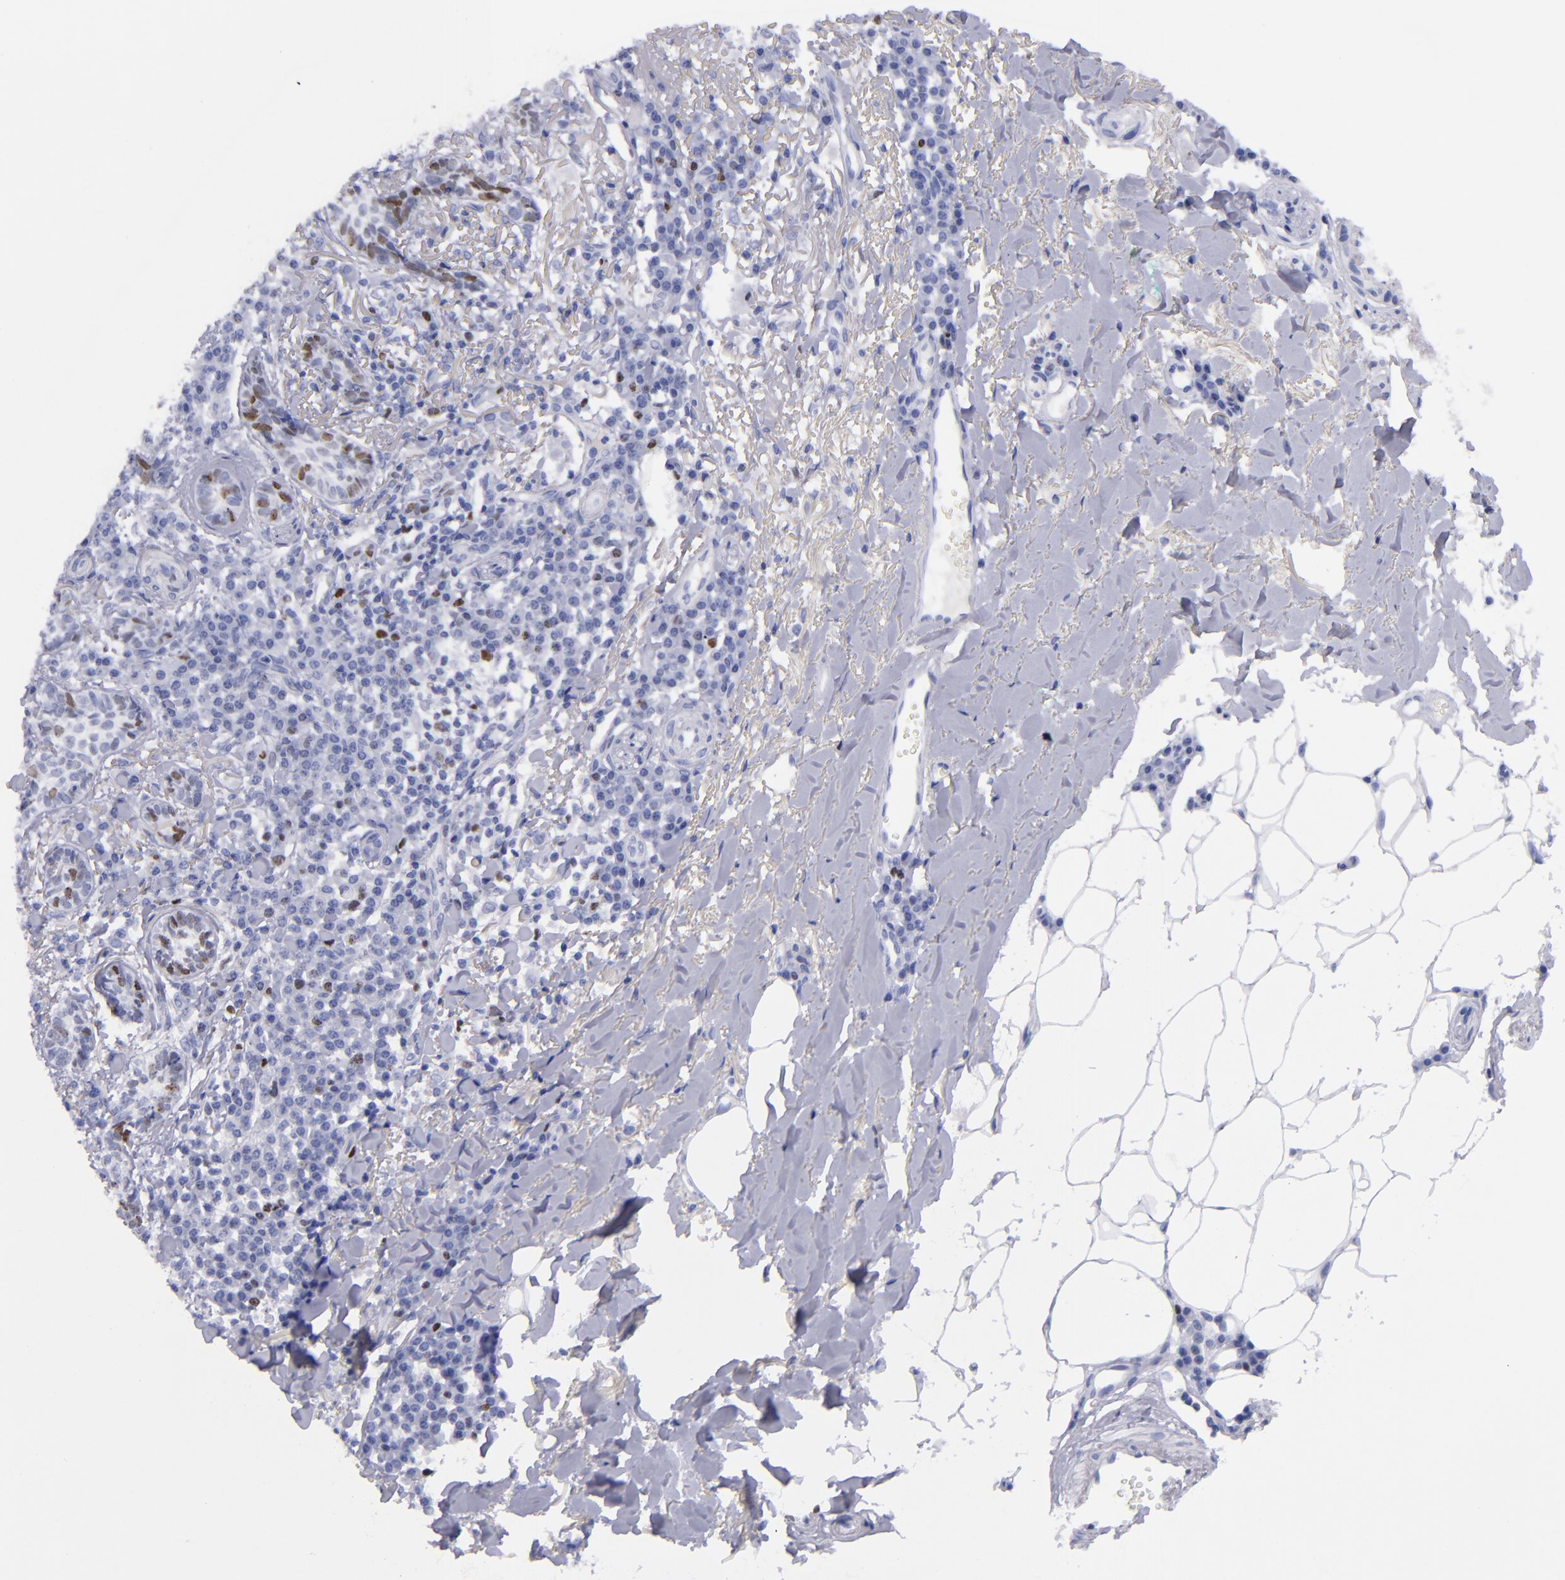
{"staining": {"intensity": "moderate", "quantity": "25%-75%", "location": "nuclear"}, "tissue": "skin cancer", "cell_type": "Tumor cells", "image_type": "cancer", "snomed": [{"axis": "morphology", "description": "Basal cell carcinoma"}, {"axis": "topography", "description": "Skin"}], "caption": "Skin cancer (basal cell carcinoma) tissue shows moderate nuclear staining in about 25%-75% of tumor cells", "gene": "MCM7", "patient": {"sex": "female", "age": 89}}